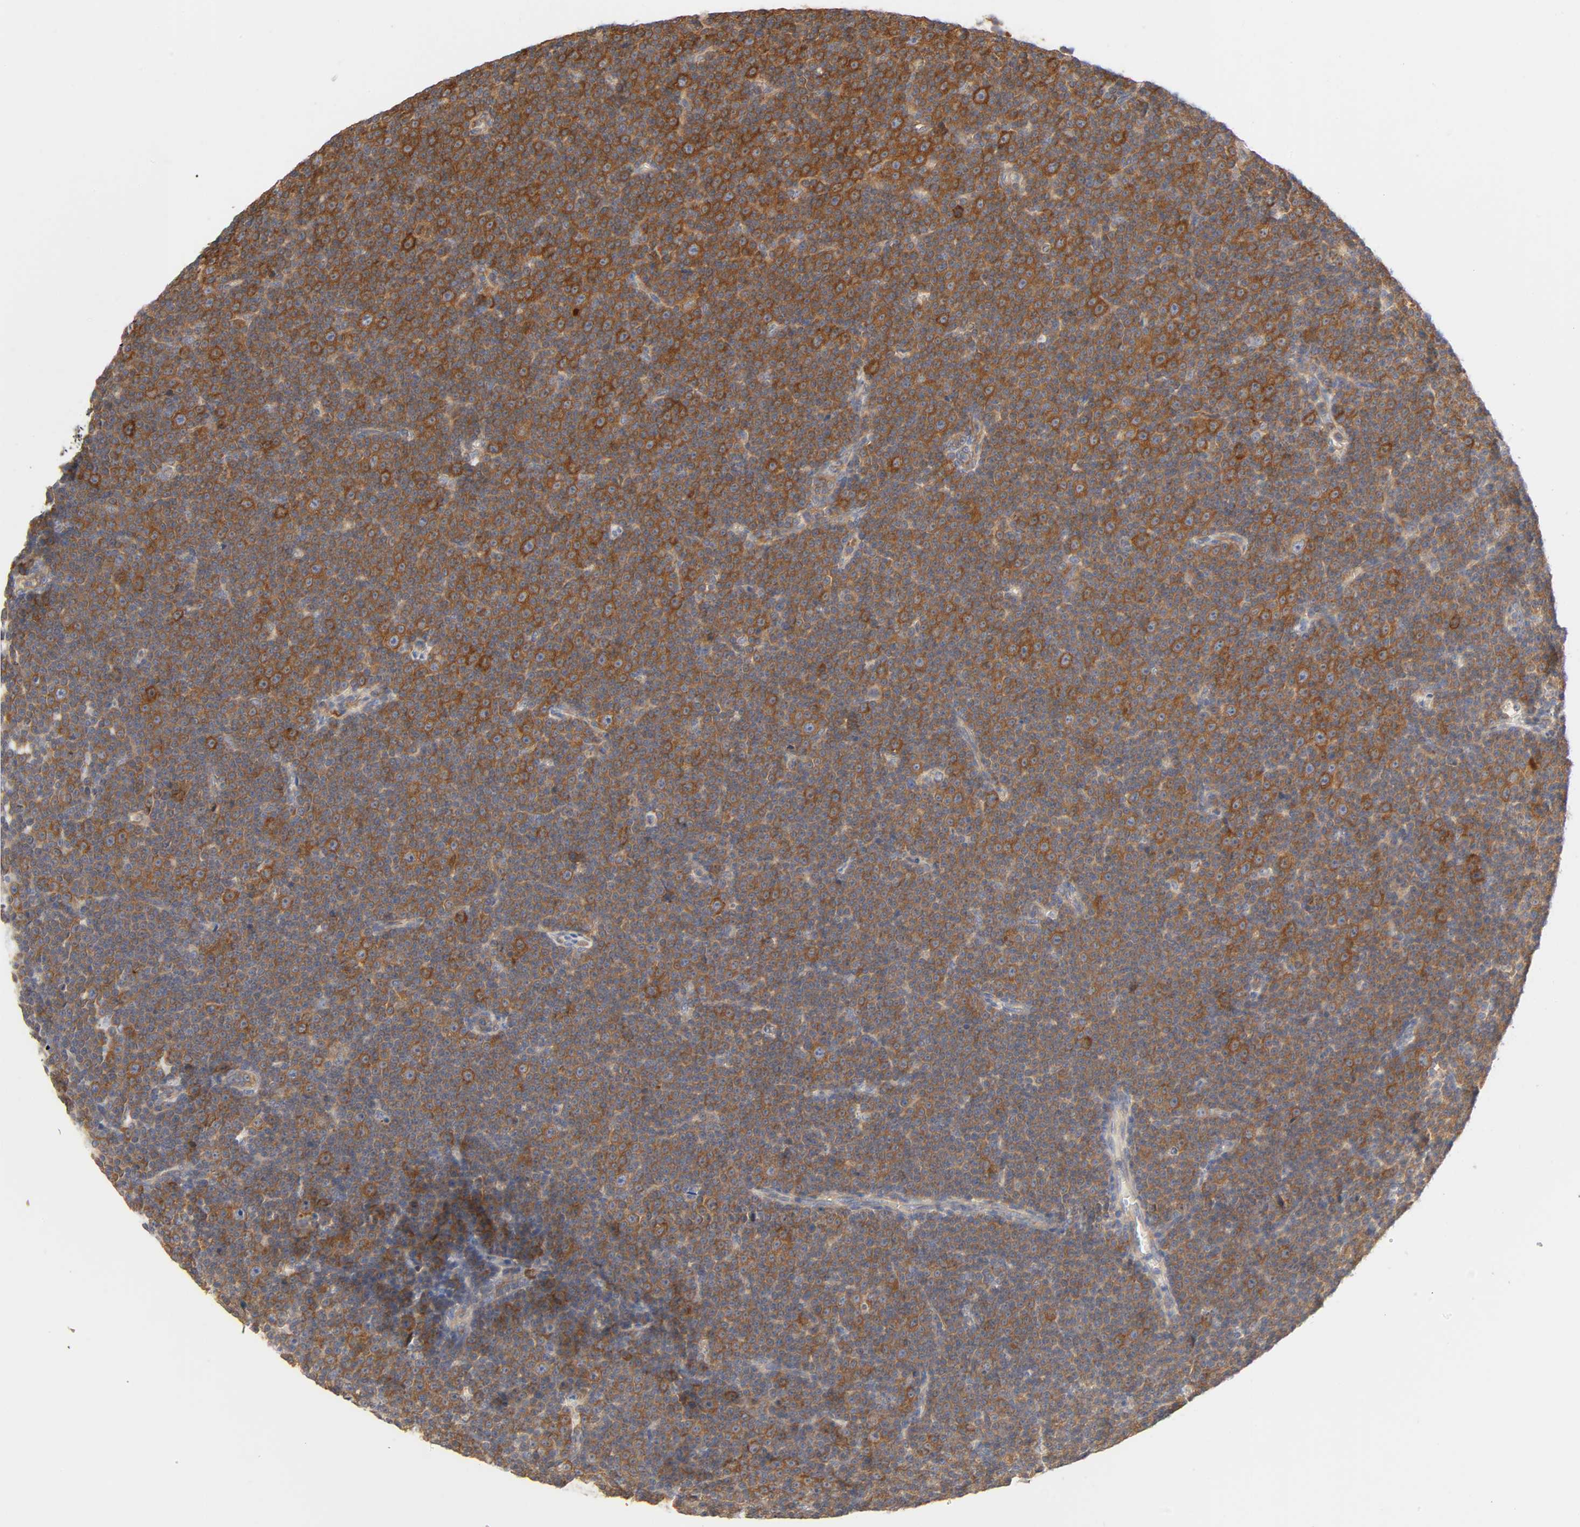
{"staining": {"intensity": "moderate", "quantity": ">75%", "location": "cytoplasmic/membranous"}, "tissue": "lymphoma", "cell_type": "Tumor cells", "image_type": "cancer", "snomed": [{"axis": "morphology", "description": "Malignant lymphoma, non-Hodgkin's type, Low grade"}, {"axis": "topography", "description": "Lymph node"}], "caption": "Human lymphoma stained for a protein (brown) exhibits moderate cytoplasmic/membranous positive expression in about >75% of tumor cells.", "gene": "SCHIP1", "patient": {"sex": "female", "age": 67}}